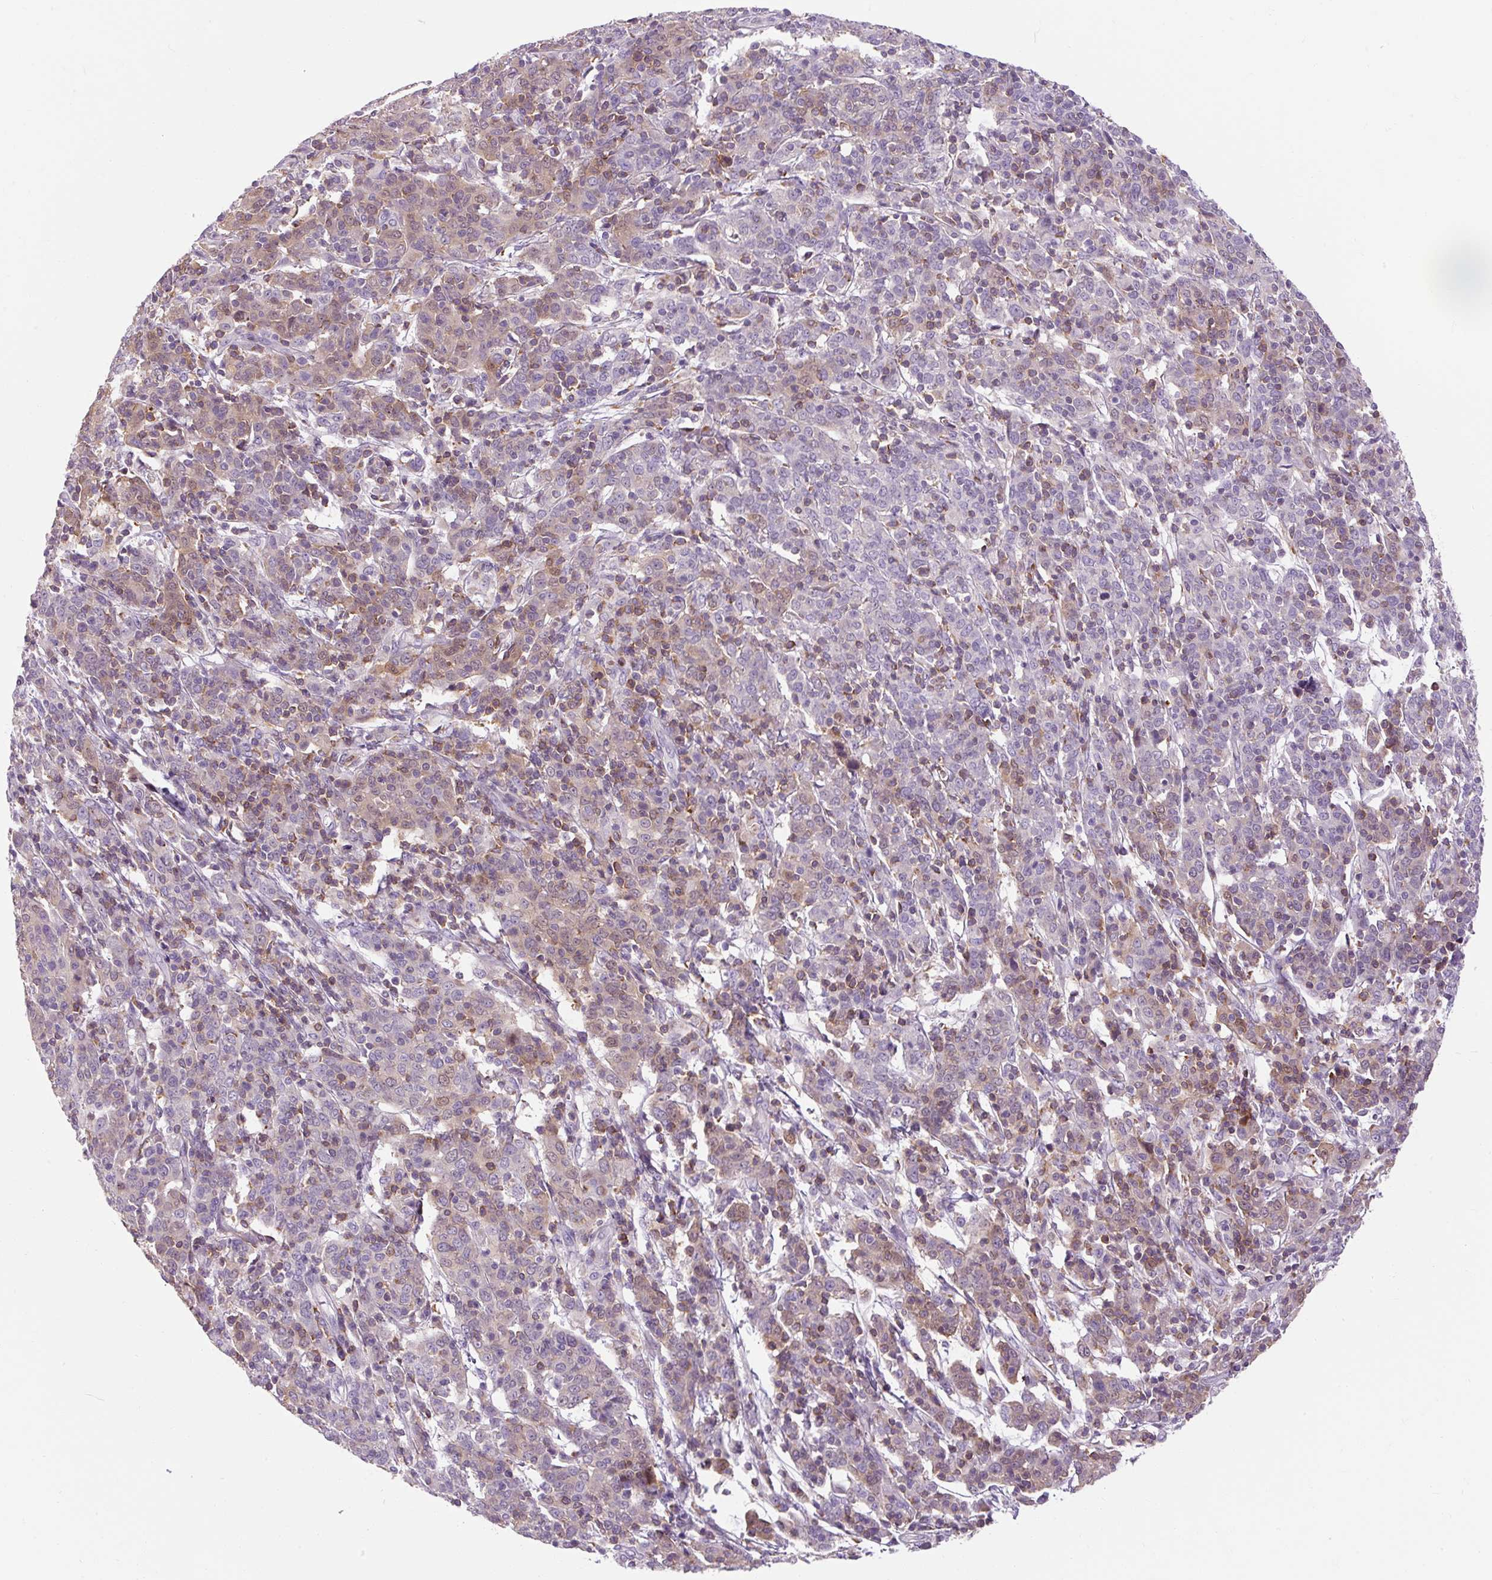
{"staining": {"intensity": "weak", "quantity": "25%-75%", "location": "cytoplasmic/membranous,nuclear"}, "tissue": "cervical cancer", "cell_type": "Tumor cells", "image_type": "cancer", "snomed": [{"axis": "morphology", "description": "Squamous cell carcinoma, NOS"}, {"axis": "topography", "description": "Cervix"}], "caption": "The photomicrograph demonstrates immunohistochemical staining of cervical squamous cell carcinoma. There is weak cytoplasmic/membranous and nuclear expression is seen in approximately 25%-75% of tumor cells. Using DAB (3,3'-diaminobenzidine) (brown) and hematoxylin (blue) stains, captured at high magnification using brightfield microscopy.", "gene": "TIGD2", "patient": {"sex": "female", "age": 67}}